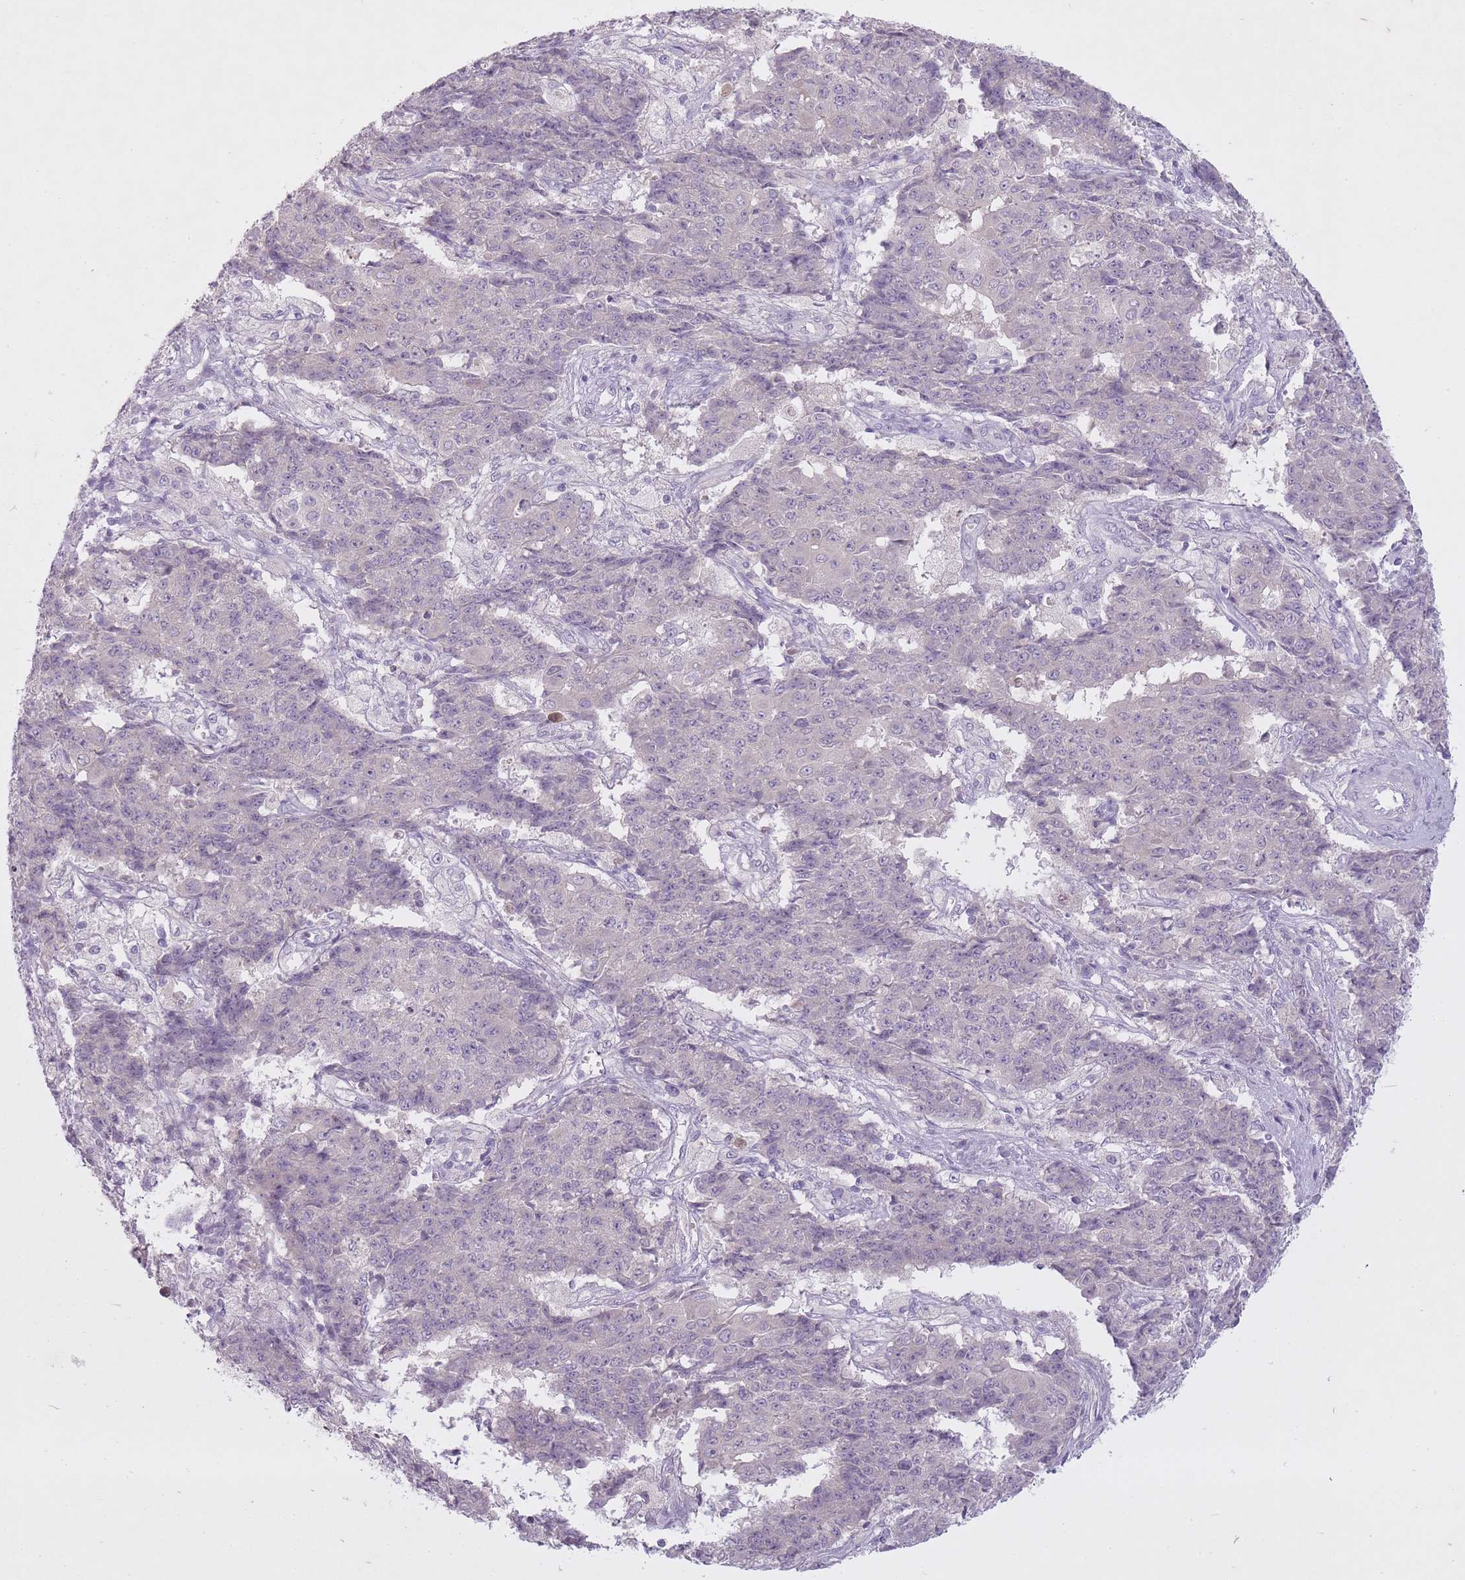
{"staining": {"intensity": "negative", "quantity": "none", "location": "none"}, "tissue": "ovarian cancer", "cell_type": "Tumor cells", "image_type": "cancer", "snomed": [{"axis": "morphology", "description": "Carcinoma, endometroid"}, {"axis": "topography", "description": "Ovary"}], "caption": "Tumor cells show no significant positivity in ovarian cancer.", "gene": "FAM43B", "patient": {"sex": "female", "age": 42}}